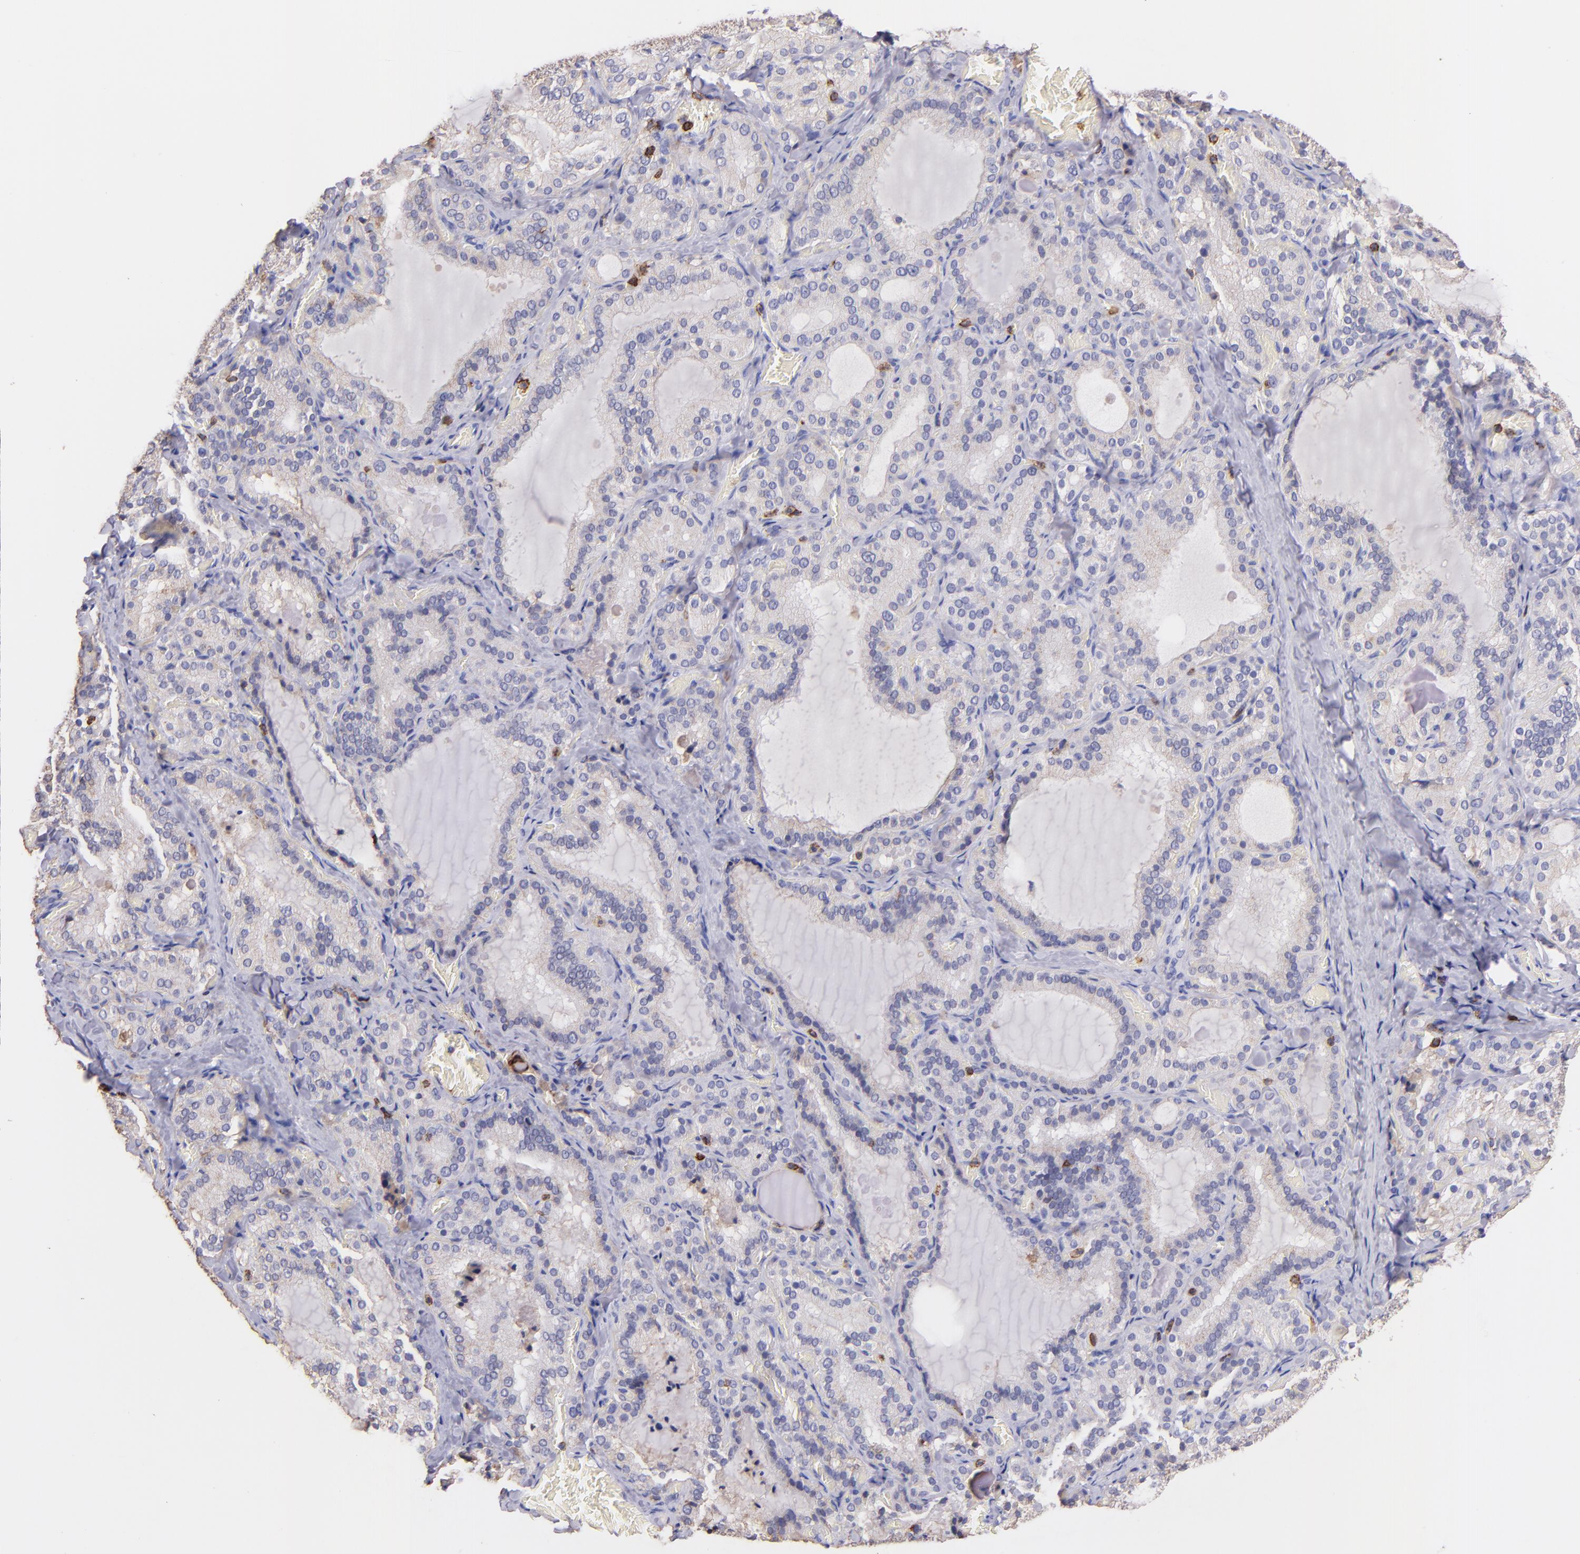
{"staining": {"intensity": "weak", "quantity": "<25%", "location": "cytoplasmic/membranous"}, "tissue": "thyroid gland", "cell_type": "Glandular cells", "image_type": "normal", "snomed": [{"axis": "morphology", "description": "Normal tissue, NOS"}, {"axis": "topography", "description": "Thyroid gland"}], "caption": "Glandular cells show no significant expression in benign thyroid gland. The staining is performed using DAB brown chromogen with nuclei counter-stained in using hematoxylin.", "gene": "SPN", "patient": {"sex": "female", "age": 33}}